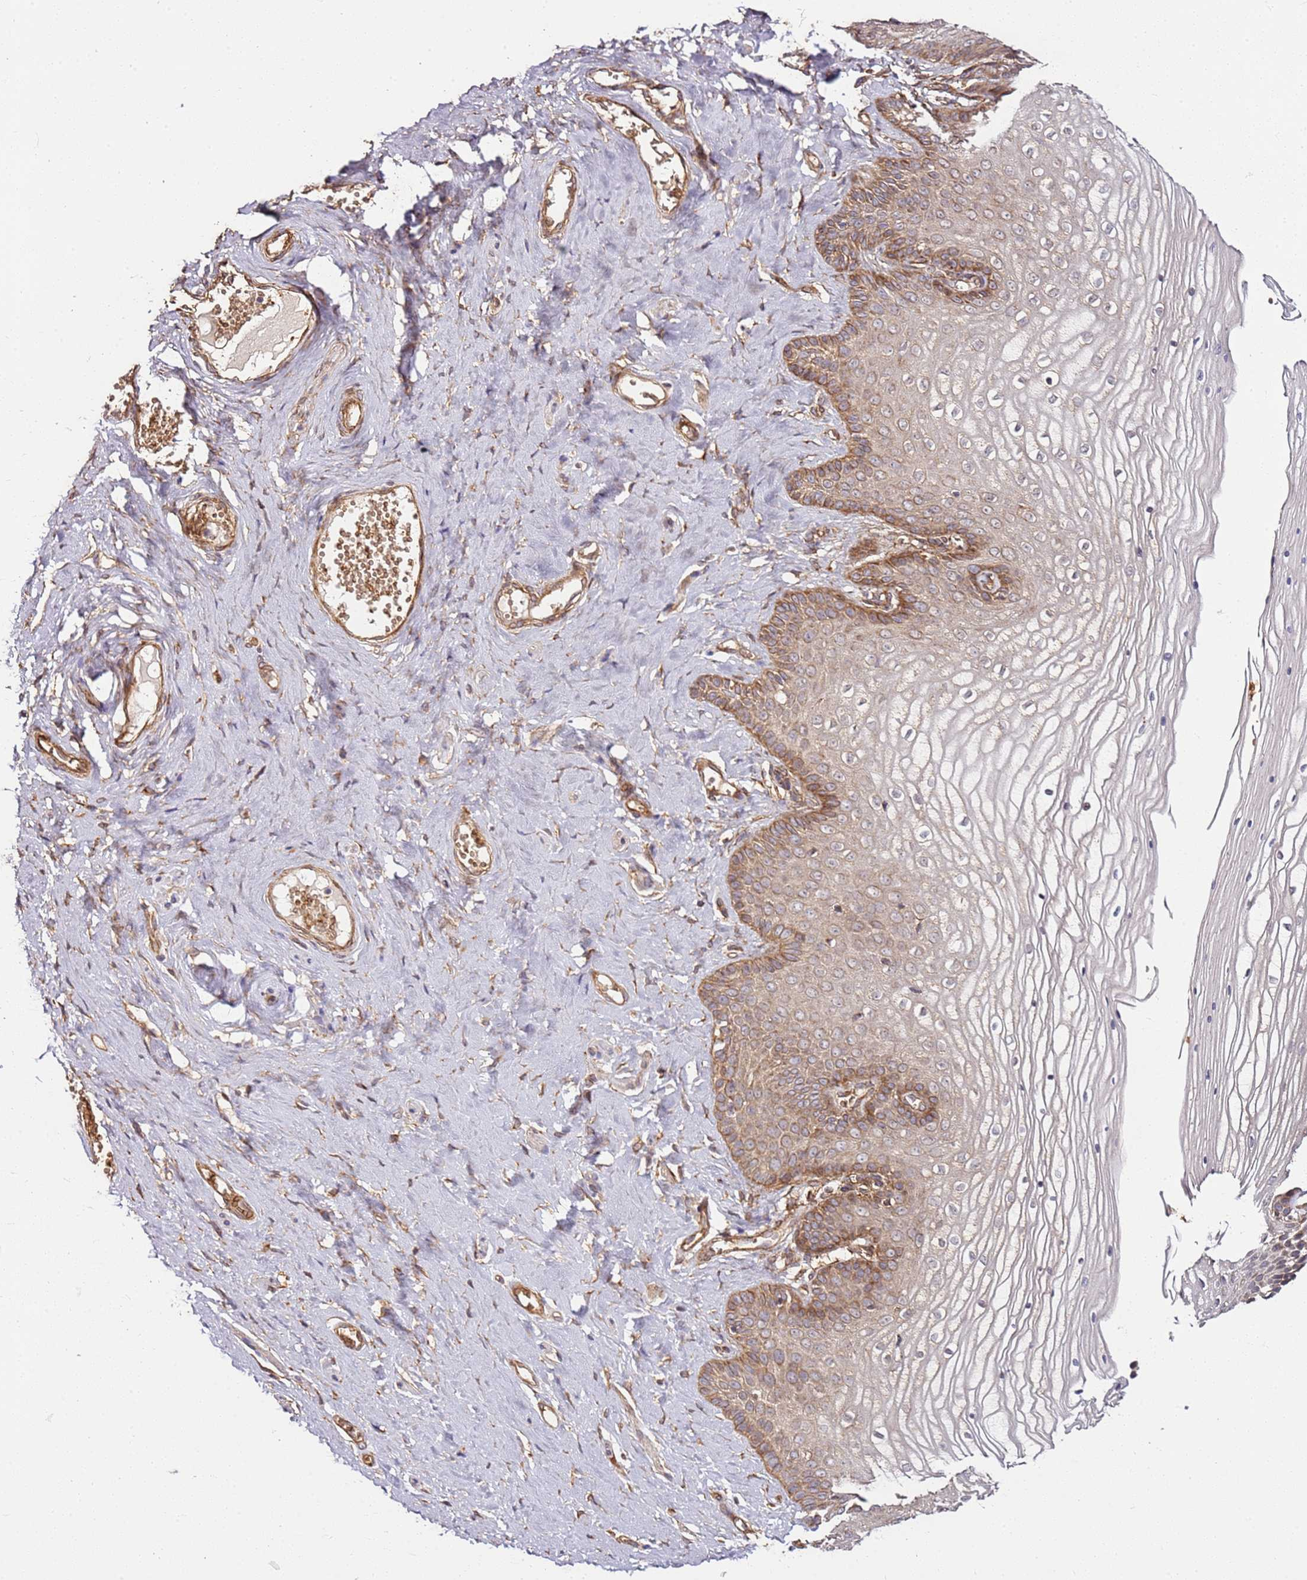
{"staining": {"intensity": "moderate", "quantity": "25%-75%", "location": "cytoplasmic/membranous"}, "tissue": "vagina", "cell_type": "Squamous epithelial cells", "image_type": "normal", "snomed": [{"axis": "morphology", "description": "Normal tissue, NOS"}, {"axis": "topography", "description": "Vagina"}, {"axis": "topography", "description": "Cervix"}], "caption": "Human vagina stained with a protein marker displays moderate staining in squamous epithelial cells.", "gene": "TM2D2", "patient": {"sex": "female", "age": 40}}